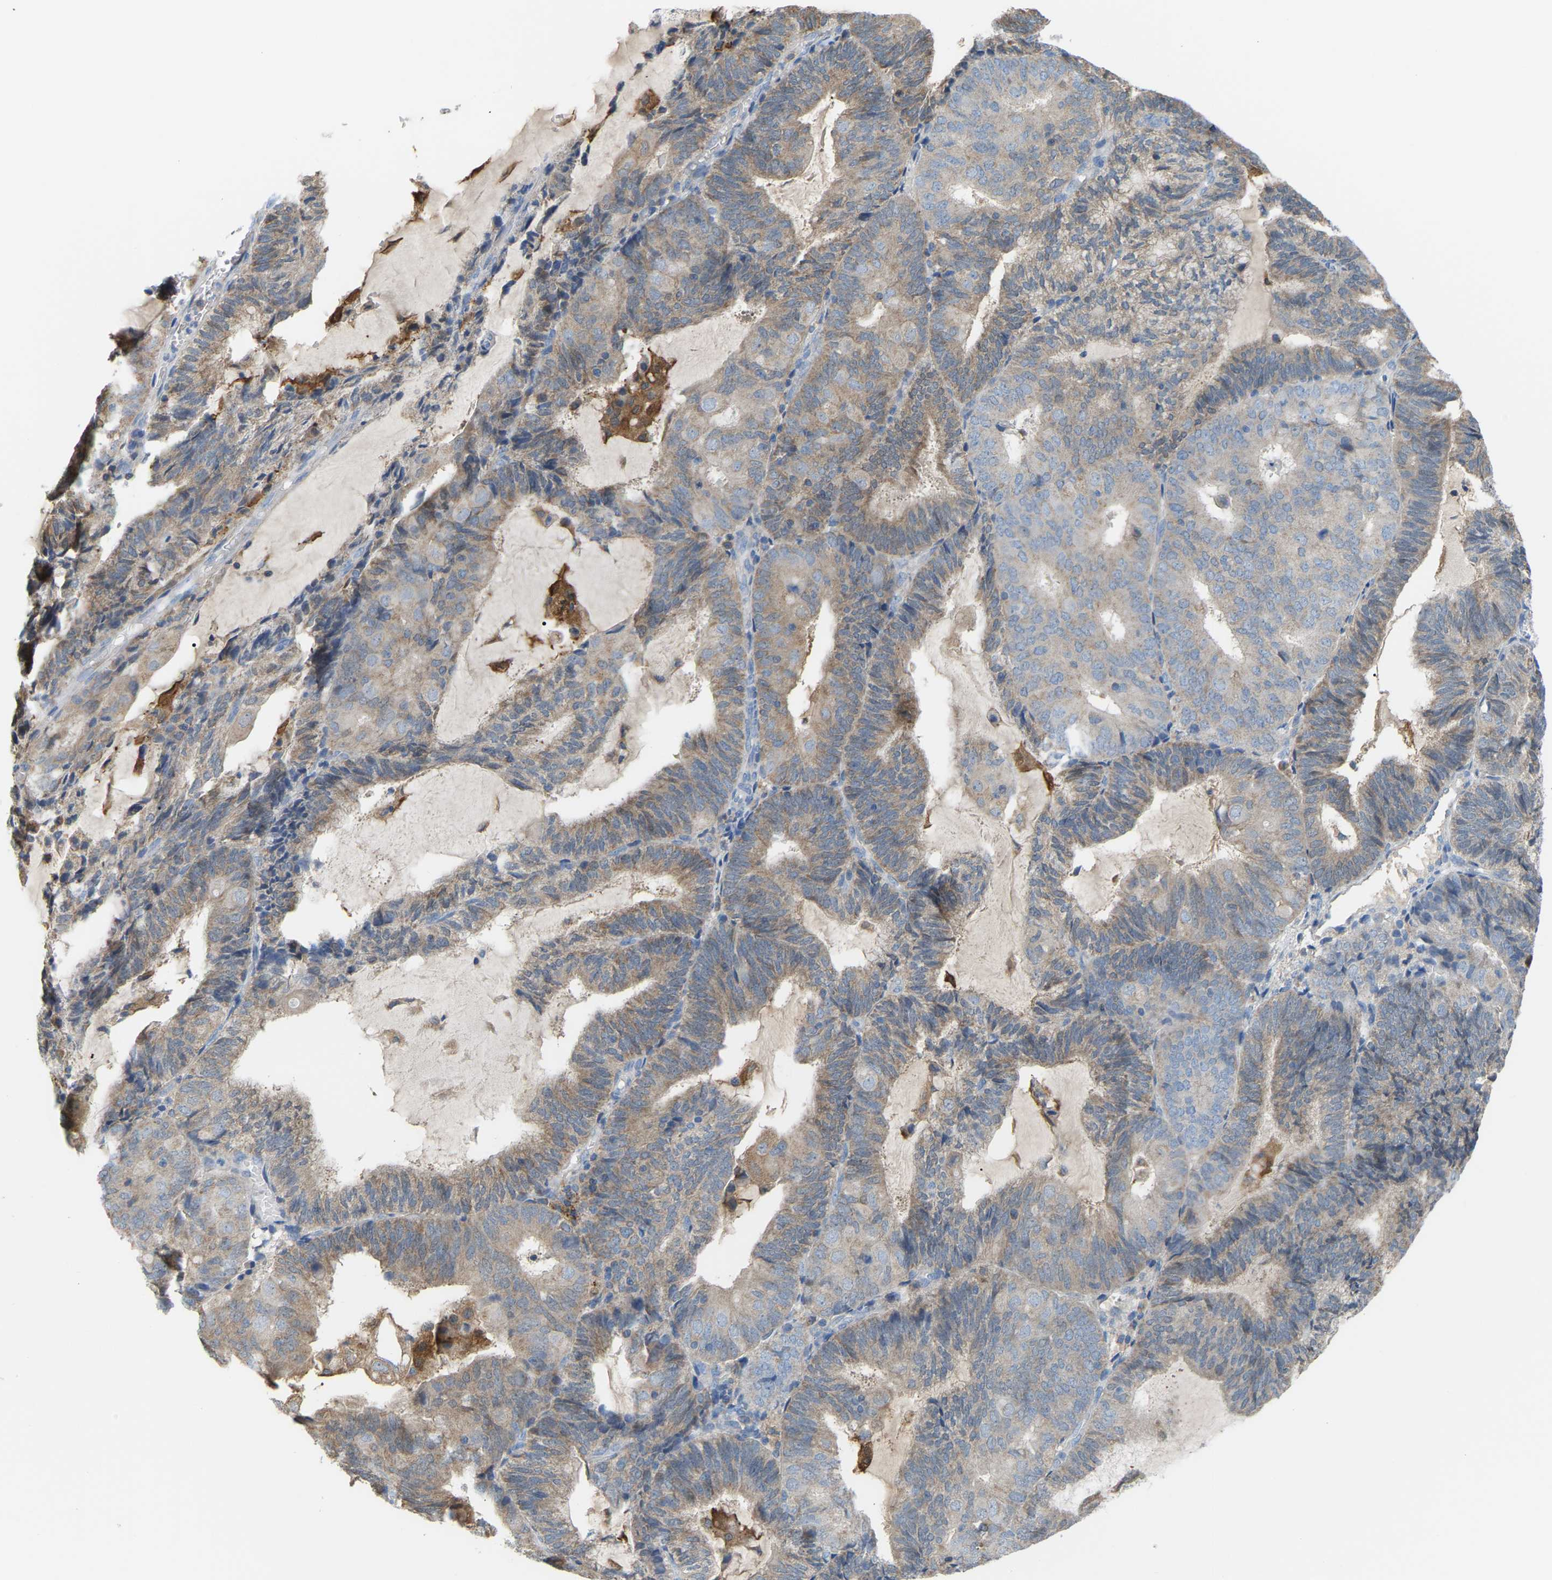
{"staining": {"intensity": "weak", "quantity": "25%-75%", "location": "cytoplasmic/membranous"}, "tissue": "endometrial cancer", "cell_type": "Tumor cells", "image_type": "cancer", "snomed": [{"axis": "morphology", "description": "Adenocarcinoma, NOS"}, {"axis": "topography", "description": "Endometrium"}], "caption": "The histopathology image demonstrates a brown stain indicating the presence of a protein in the cytoplasmic/membranous of tumor cells in endometrial cancer (adenocarcinoma).", "gene": "CROT", "patient": {"sex": "female", "age": 81}}